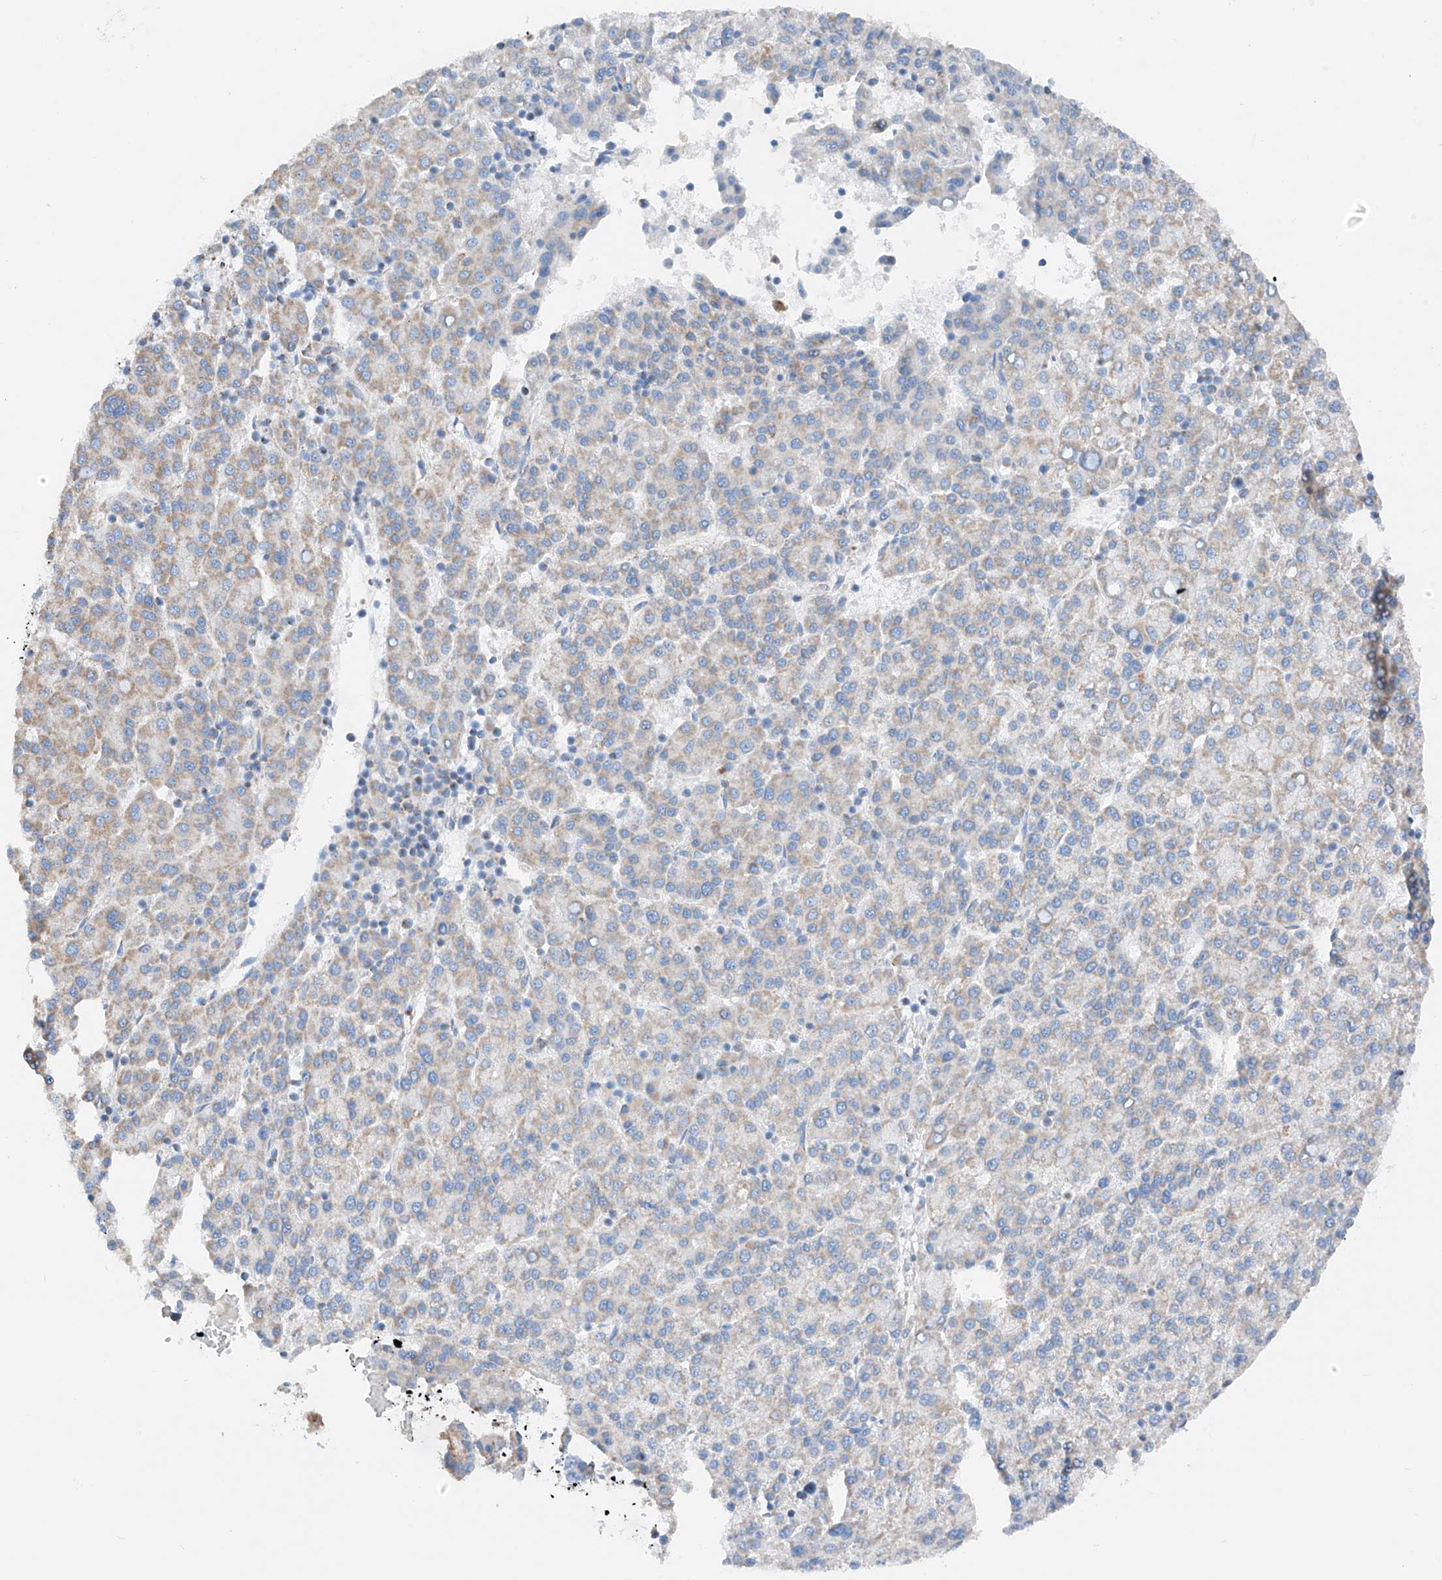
{"staining": {"intensity": "weak", "quantity": "25%-75%", "location": "cytoplasmic/membranous"}, "tissue": "liver cancer", "cell_type": "Tumor cells", "image_type": "cancer", "snomed": [{"axis": "morphology", "description": "Carcinoma, Hepatocellular, NOS"}, {"axis": "topography", "description": "Liver"}], "caption": "Immunohistochemistry (IHC) (DAB (3,3'-diaminobenzidine)) staining of liver hepatocellular carcinoma demonstrates weak cytoplasmic/membranous protein staining in about 25%-75% of tumor cells.", "gene": "MRAP", "patient": {"sex": "female", "age": 58}}